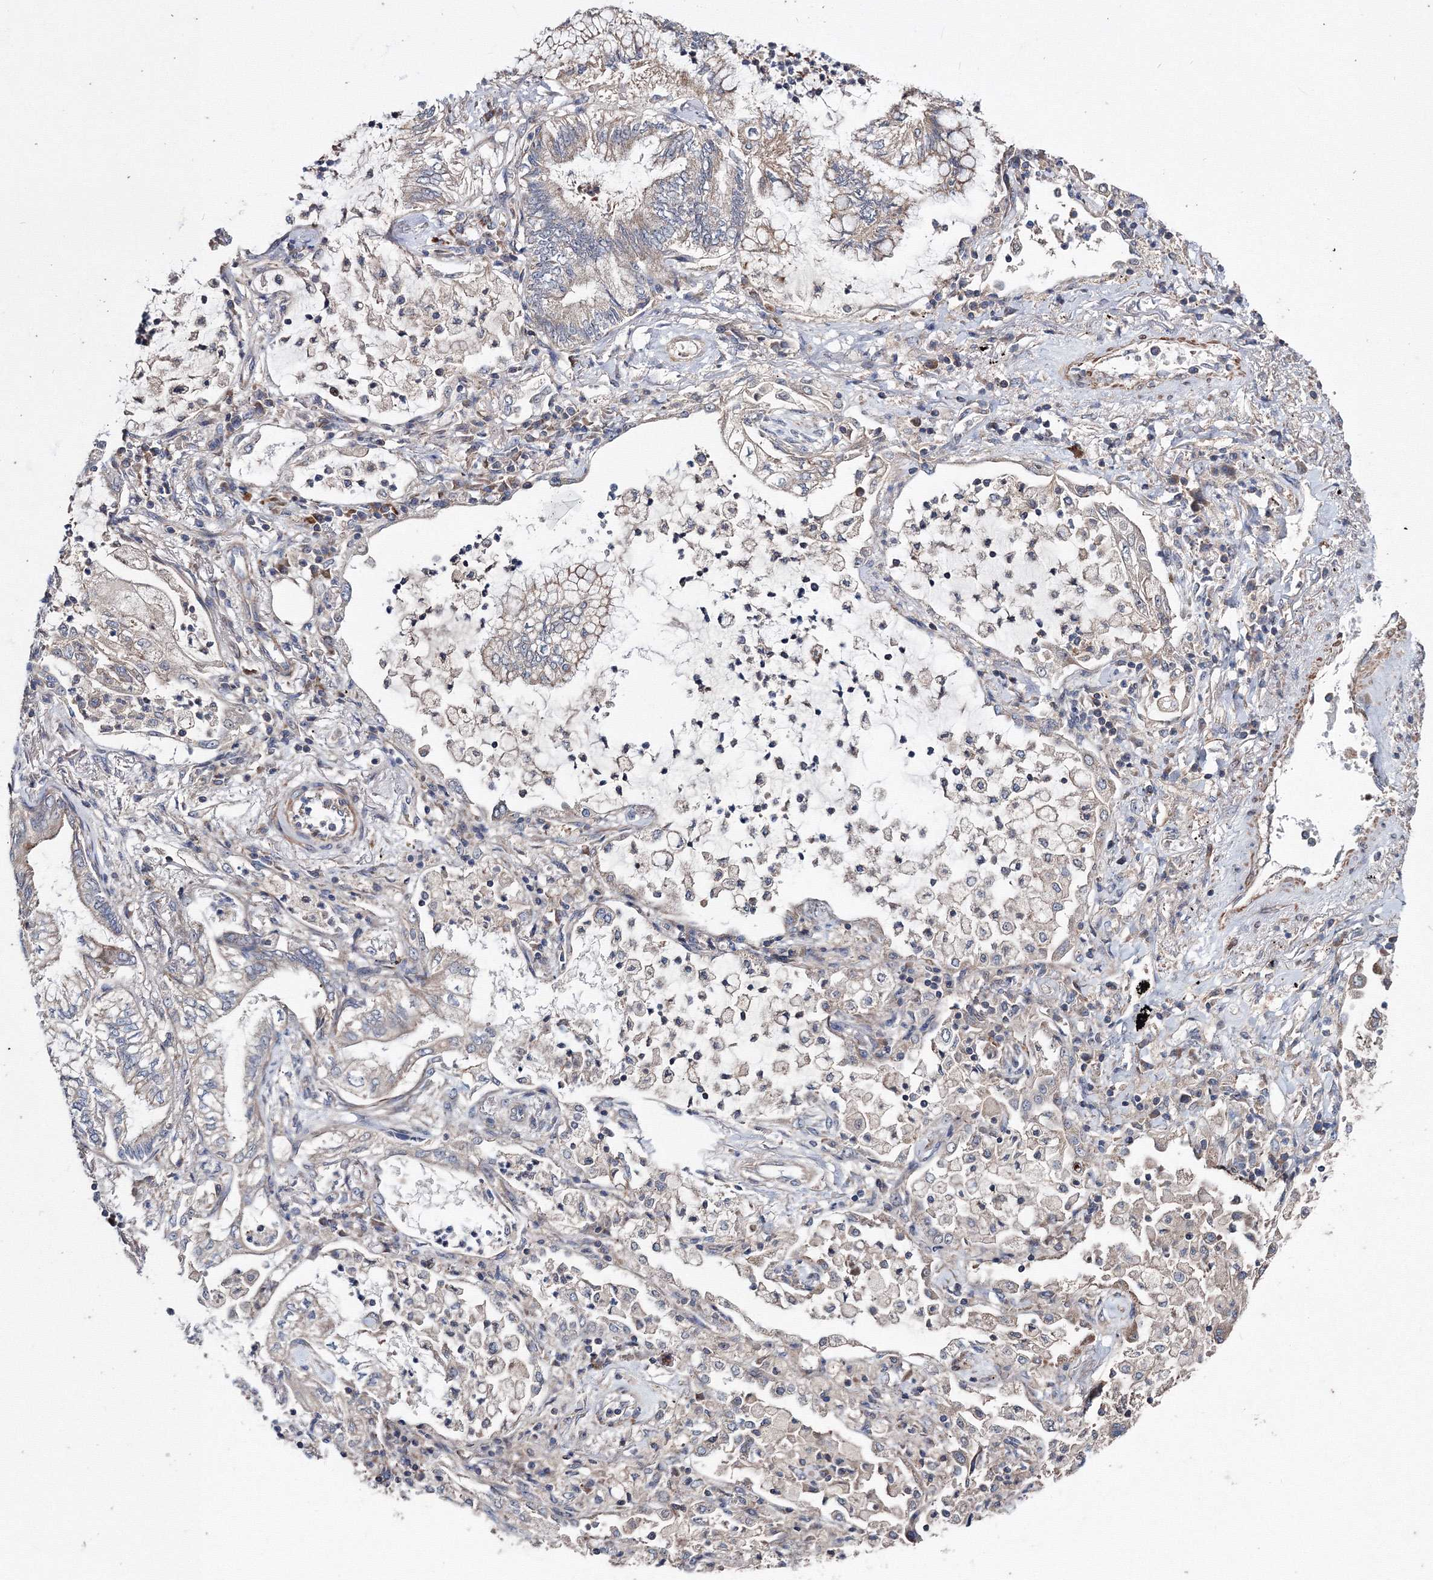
{"staining": {"intensity": "negative", "quantity": "none", "location": "none"}, "tissue": "lung cancer", "cell_type": "Tumor cells", "image_type": "cancer", "snomed": [{"axis": "morphology", "description": "Adenocarcinoma, NOS"}, {"axis": "topography", "description": "Lung"}], "caption": "Adenocarcinoma (lung) was stained to show a protein in brown. There is no significant expression in tumor cells.", "gene": "PPP2R2B", "patient": {"sex": "female", "age": 70}}